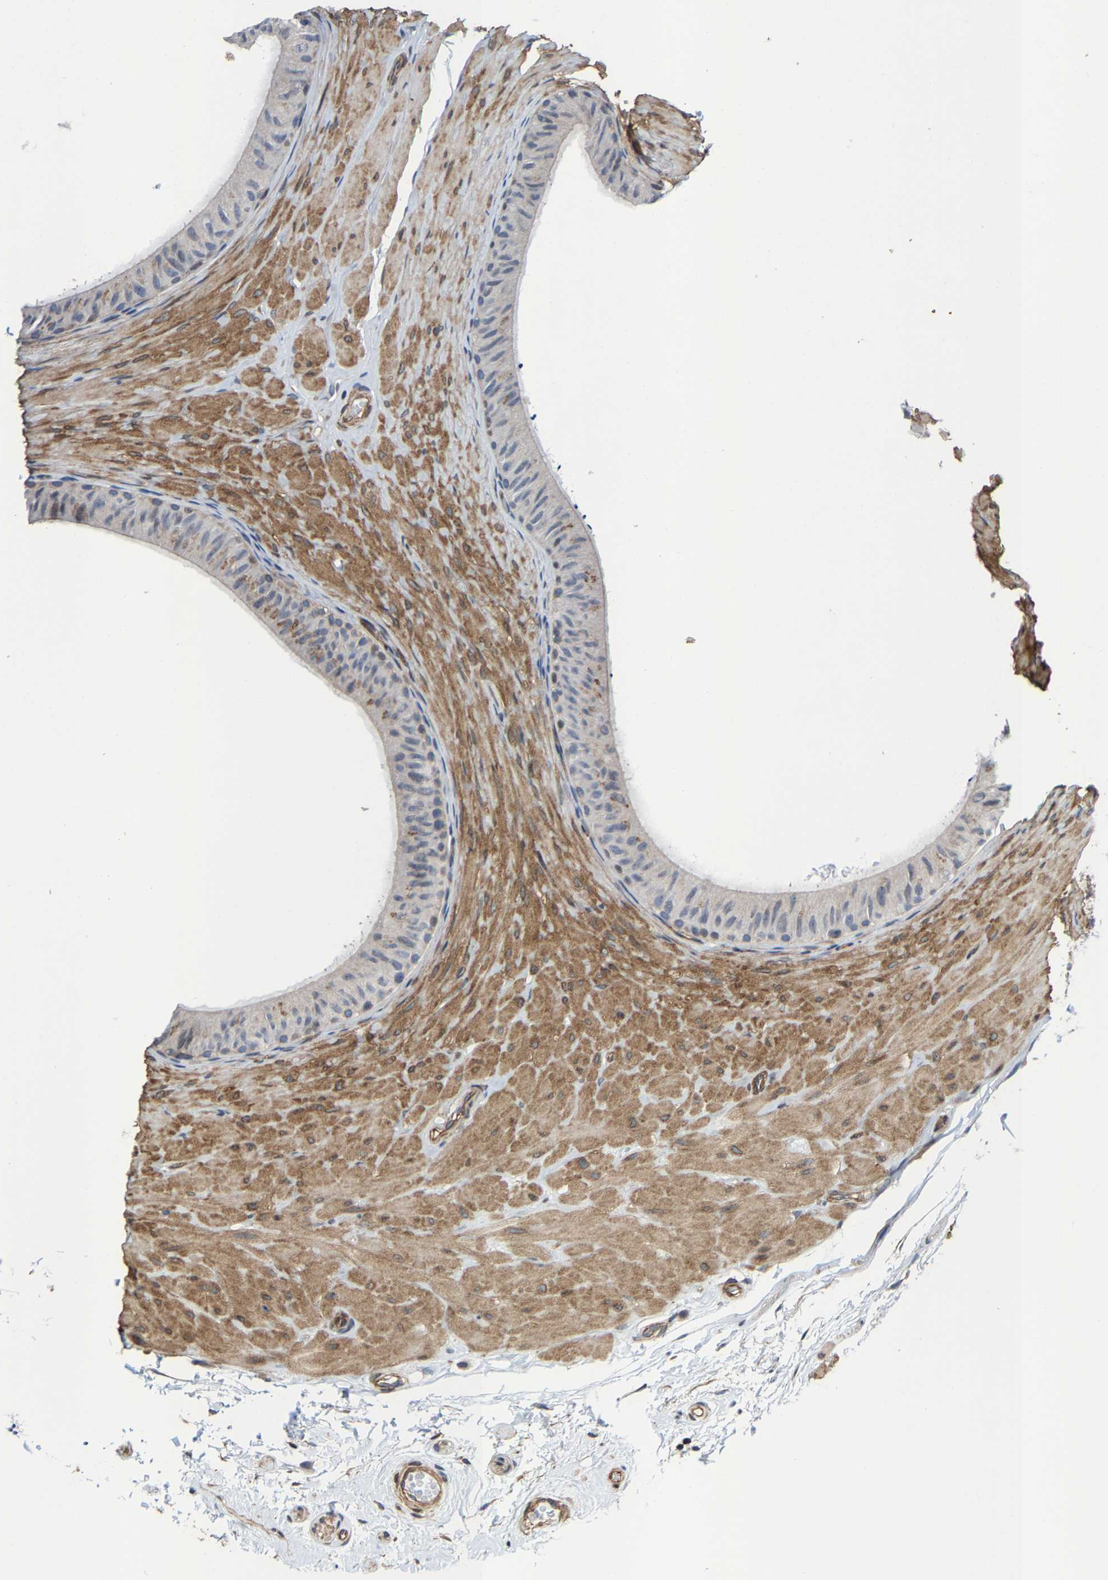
{"staining": {"intensity": "weak", "quantity": "<25%", "location": "cytoplasmic/membranous"}, "tissue": "epididymis", "cell_type": "Glandular cells", "image_type": "normal", "snomed": [{"axis": "morphology", "description": "Normal tissue, NOS"}, {"axis": "topography", "description": "Epididymis"}], "caption": "Immunohistochemistry micrograph of unremarkable epididymis: human epididymis stained with DAB shows no significant protein staining in glandular cells.", "gene": "TGFB1I1", "patient": {"sex": "male", "age": 34}}